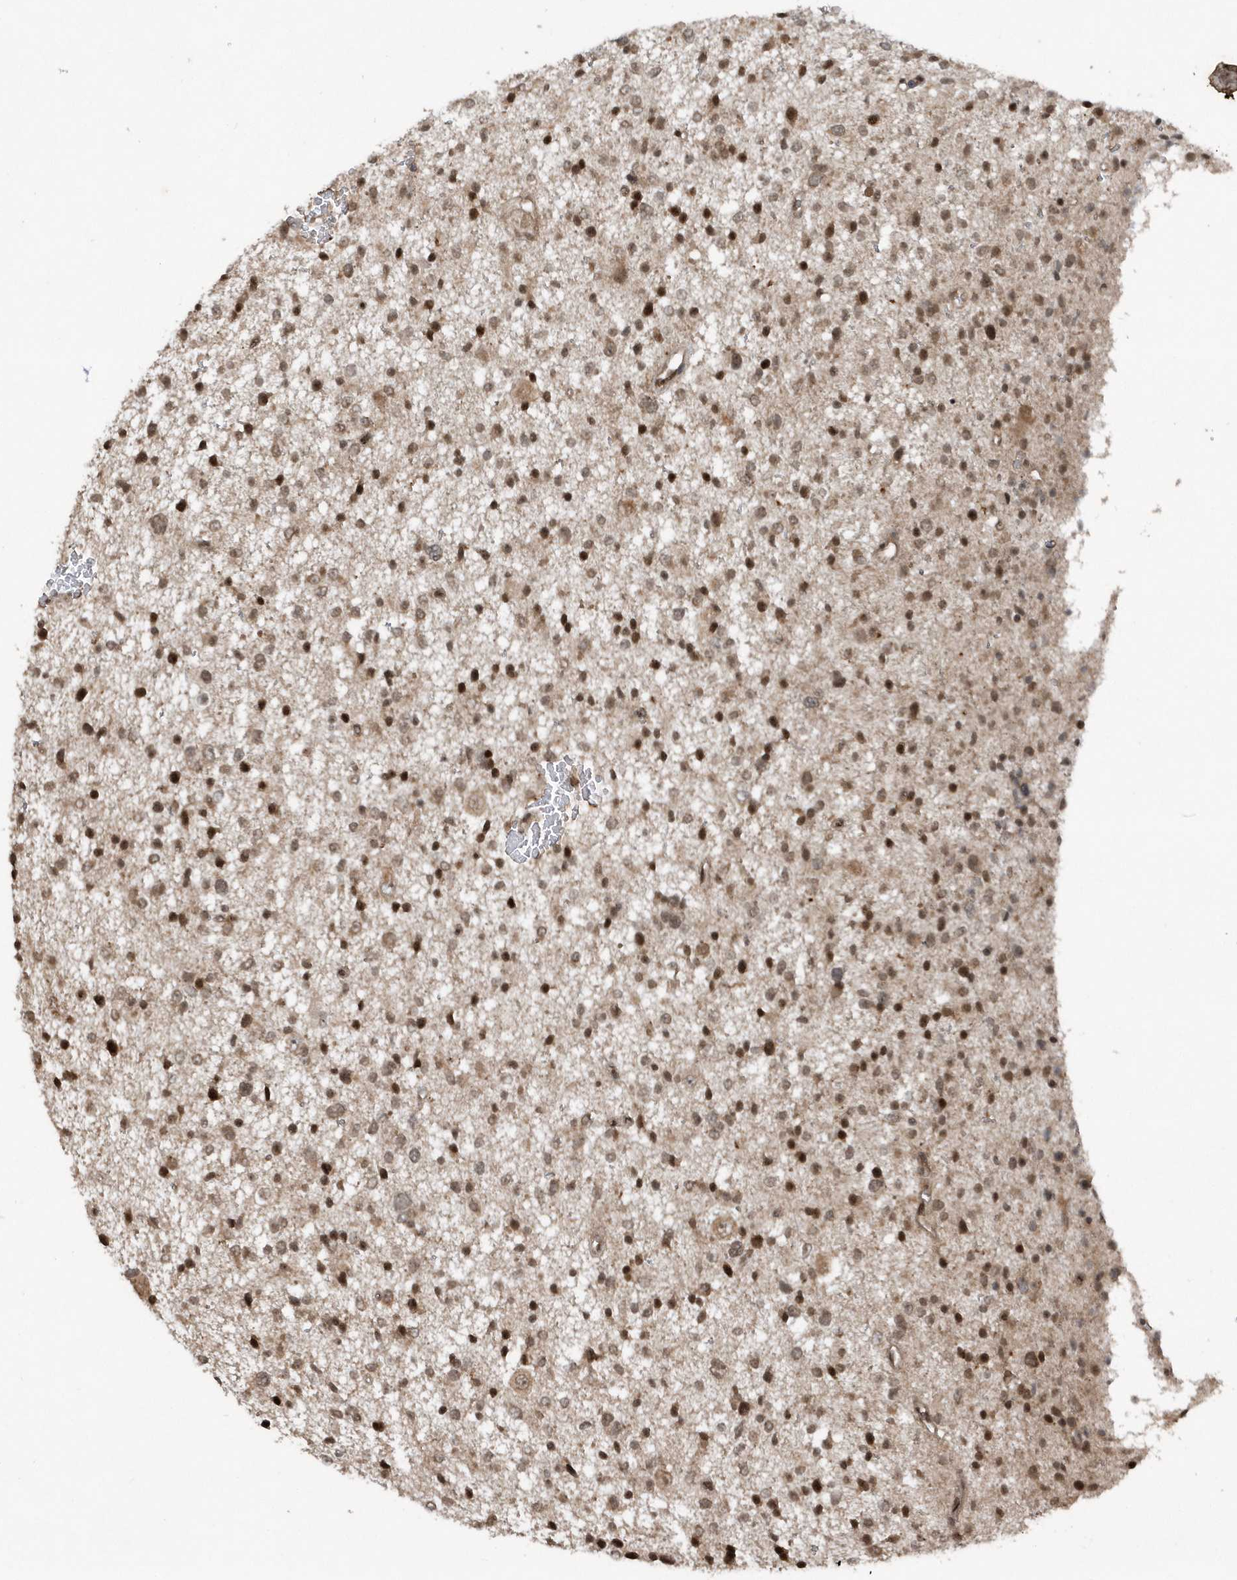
{"staining": {"intensity": "moderate", "quantity": ">75%", "location": "cytoplasmic/membranous,nuclear"}, "tissue": "glioma", "cell_type": "Tumor cells", "image_type": "cancer", "snomed": [{"axis": "morphology", "description": "Glioma, malignant, Low grade"}, {"axis": "topography", "description": "Brain"}], "caption": "Malignant glioma (low-grade) was stained to show a protein in brown. There is medium levels of moderate cytoplasmic/membranous and nuclear staining in approximately >75% of tumor cells.", "gene": "EIF2B1", "patient": {"sex": "female", "age": 37}}